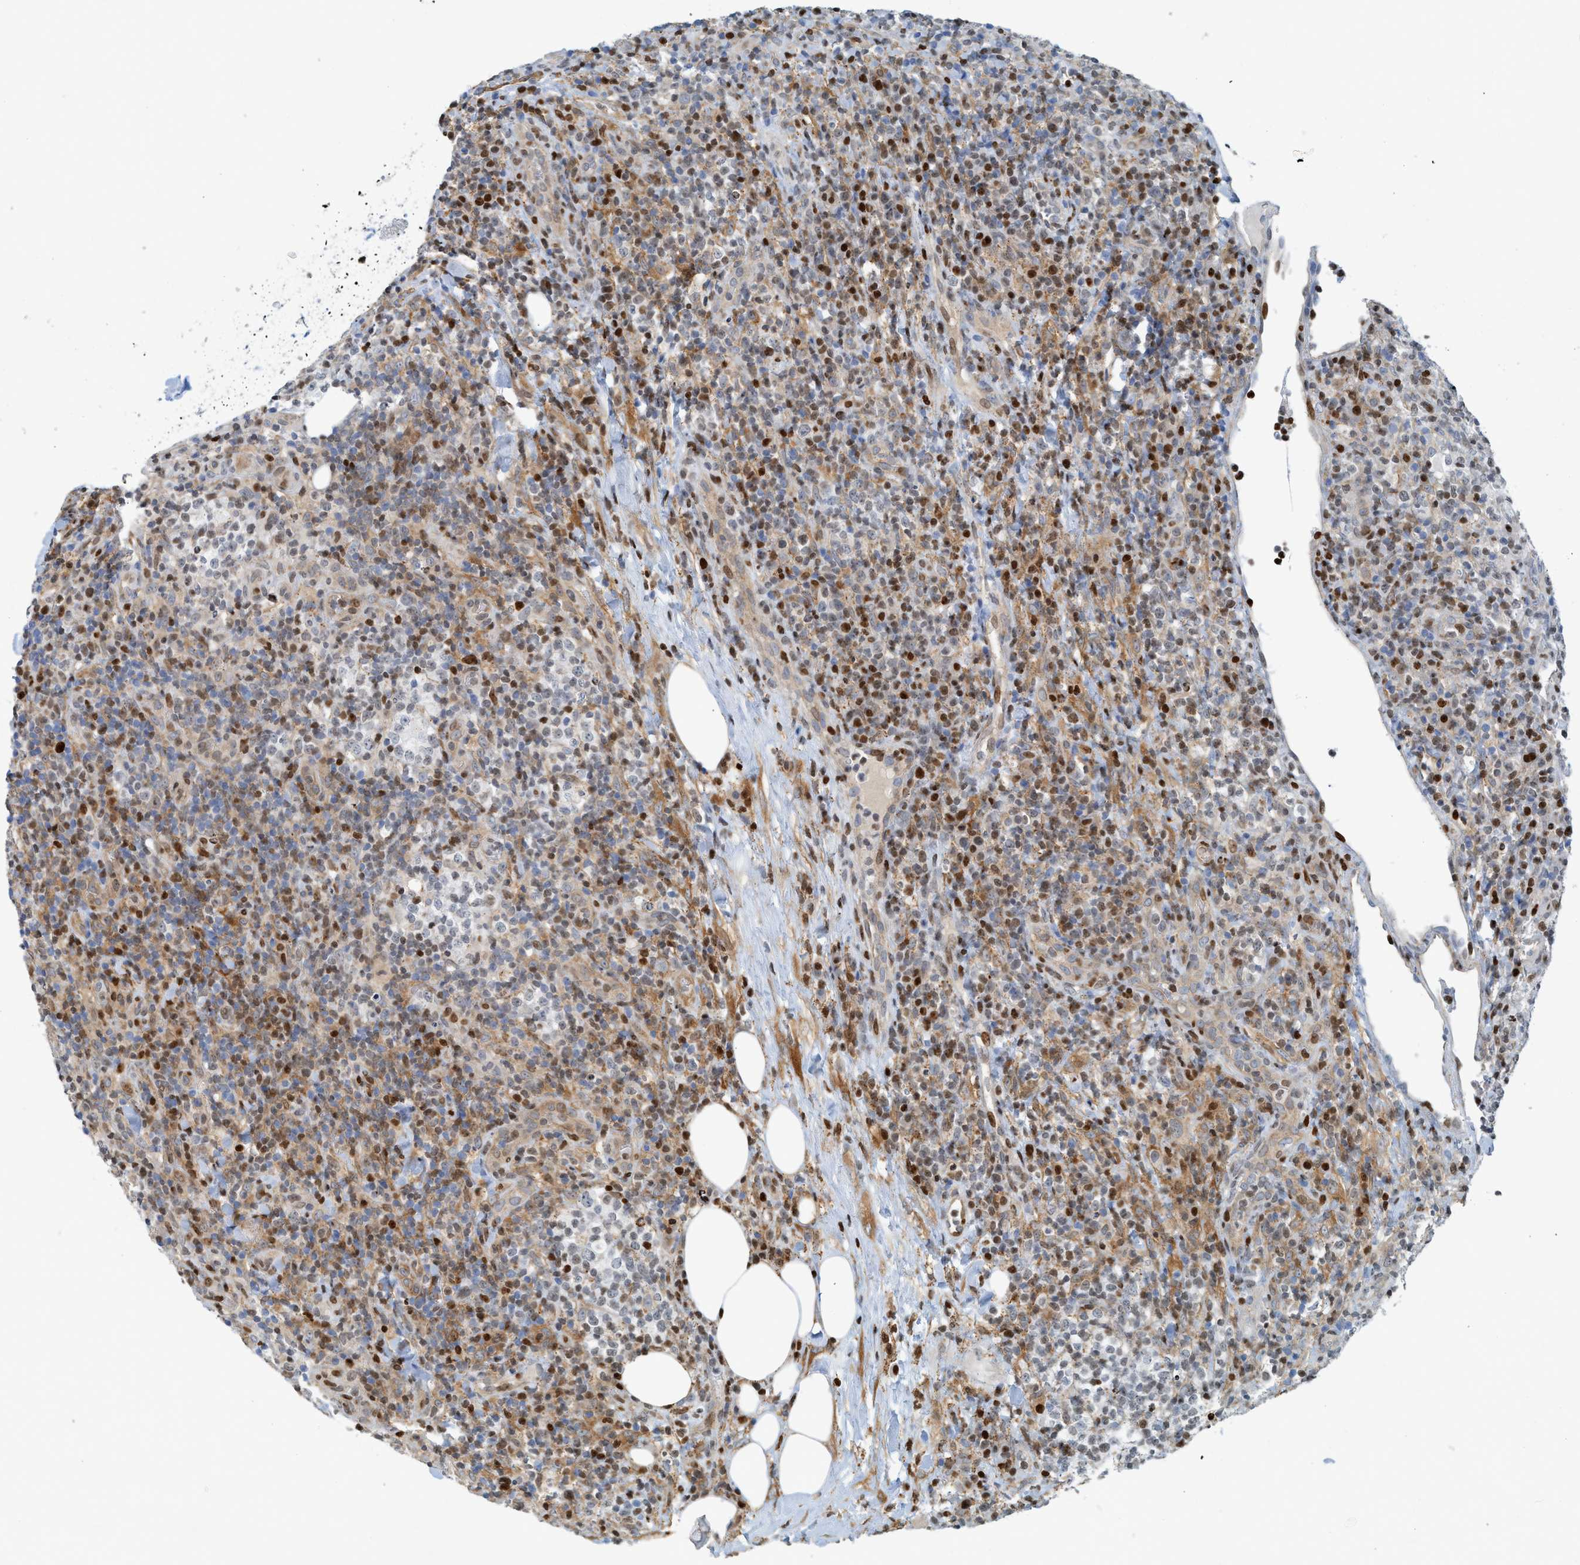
{"staining": {"intensity": "moderate", "quantity": "25%-75%", "location": "cytoplasmic/membranous,nuclear"}, "tissue": "lymphoma", "cell_type": "Tumor cells", "image_type": "cancer", "snomed": [{"axis": "morphology", "description": "Malignant lymphoma, non-Hodgkin's type, High grade"}, {"axis": "topography", "description": "Lymph node"}], "caption": "An immunohistochemistry (IHC) micrograph of neoplastic tissue is shown. Protein staining in brown shows moderate cytoplasmic/membranous and nuclear positivity in malignant lymphoma, non-Hodgkin's type (high-grade) within tumor cells. The protein is stained brown, and the nuclei are stained in blue (DAB IHC with brightfield microscopy, high magnification).", "gene": "SH3D19", "patient": {"sex": "female", "age": 76}}